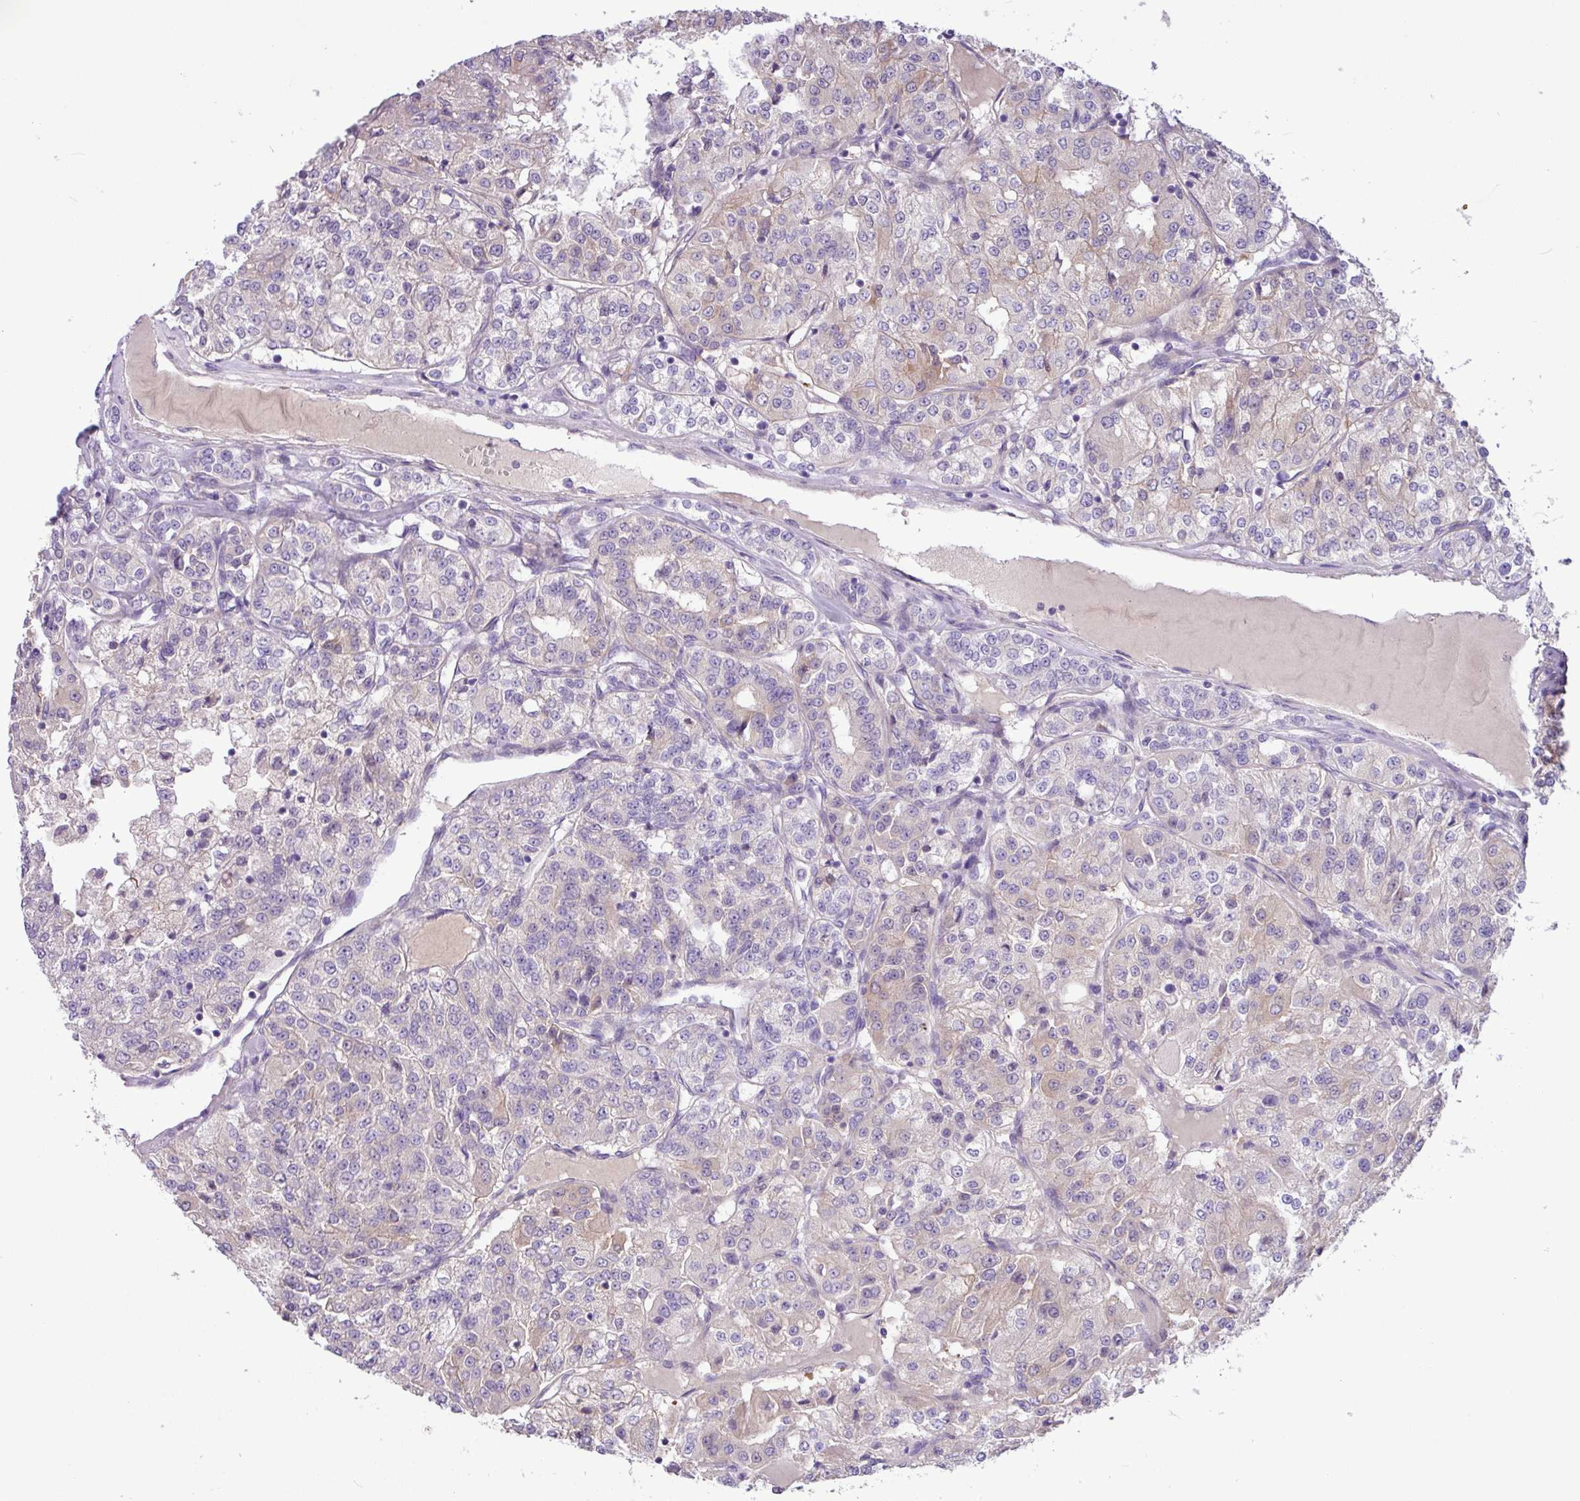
{"staining": {"intensity": "weak", "quantity": "<25%", "location": "cytoplasmic/membranous"}, "tissue": "renal cancer", "cell_type": "Tumor cells", "image_type": "cancer", "snomed": [{"axis": "morphology", "description": "Adenocarcinoma, NOS"}, {"axis": "topography", "description": "Kidney"}], "caption": "Protein analysis of renal cancer (adenocarcinoma) demonstrates no significant positivity in tumor cells.", "gene": "MRM2", "patient": {"sex": "female", "age": 63}}